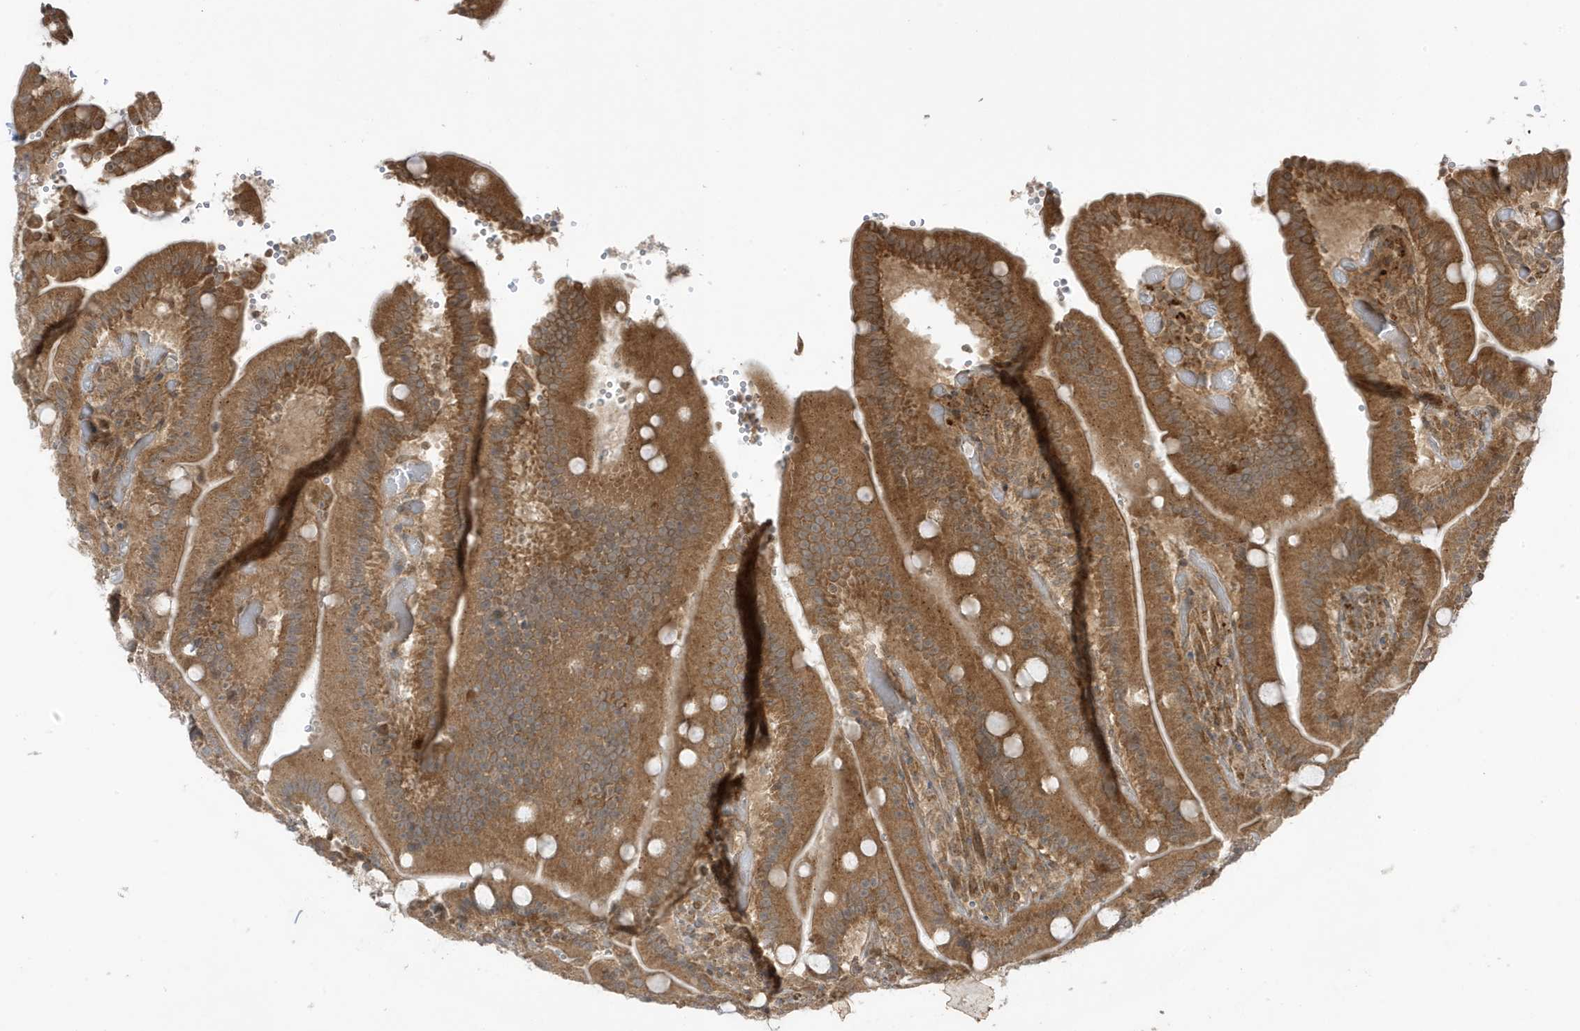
{"staining": {"intensity": "strong", "quantity": ">75%", "location": "cytoplasmic/membranous"}, "tissue": "duodenum", "cell_type": "Glandular cells", "image_type": "normal", "snomed": [{"axis": "morphology", "description": "Normal tissue, NOS"}, {"axis": "topography", "description": "Duodenum"}], "caption": "A photomicrograph showing strong cytoplasmic/membranous staining in about >75% of glandular cells in benign duodenum, as visualized by brown immunohistochemical staining.", "gene": "DHX36", "patient": {"sex": "female", "age": 62}}